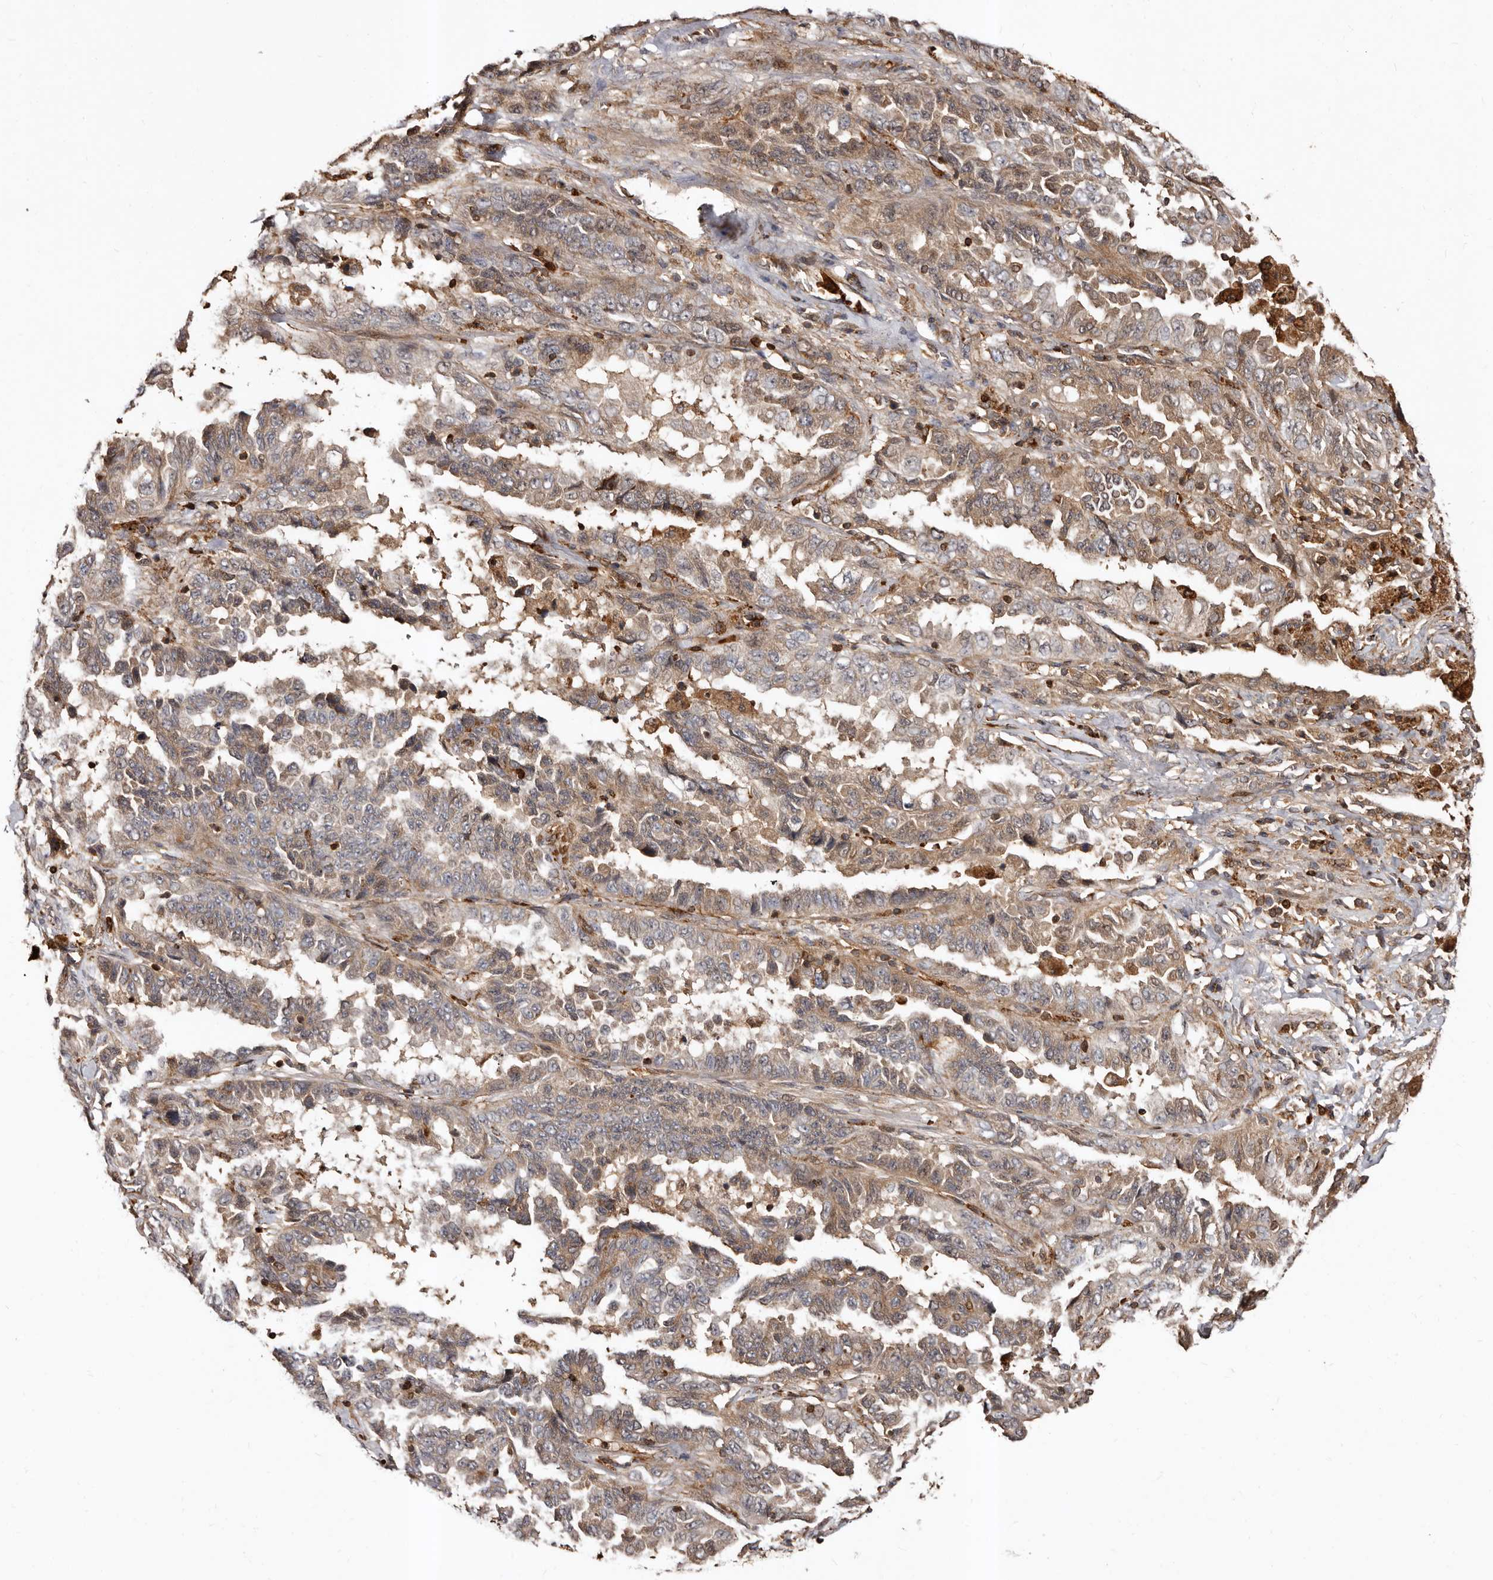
{"staining": {"intensity": "weak", "quantity": ">75%", "location": "cytoplasmic/membranous"}, "tissue": "lung cancer", "cell_type": "Tumor cells", "image_type": "cancer", "snomed": [{"axis": "morphology", "description": "Adenocarcinoma, NOS"}, {"axis": "topography", "description": "Lung"}], "caption": "Weak cytoplasmic/membranous protein expression is seen in approximately >75% of tumor cells in lung cancer.", "gene": "BAX", "patient": {"sex": "female", "age": 51}}